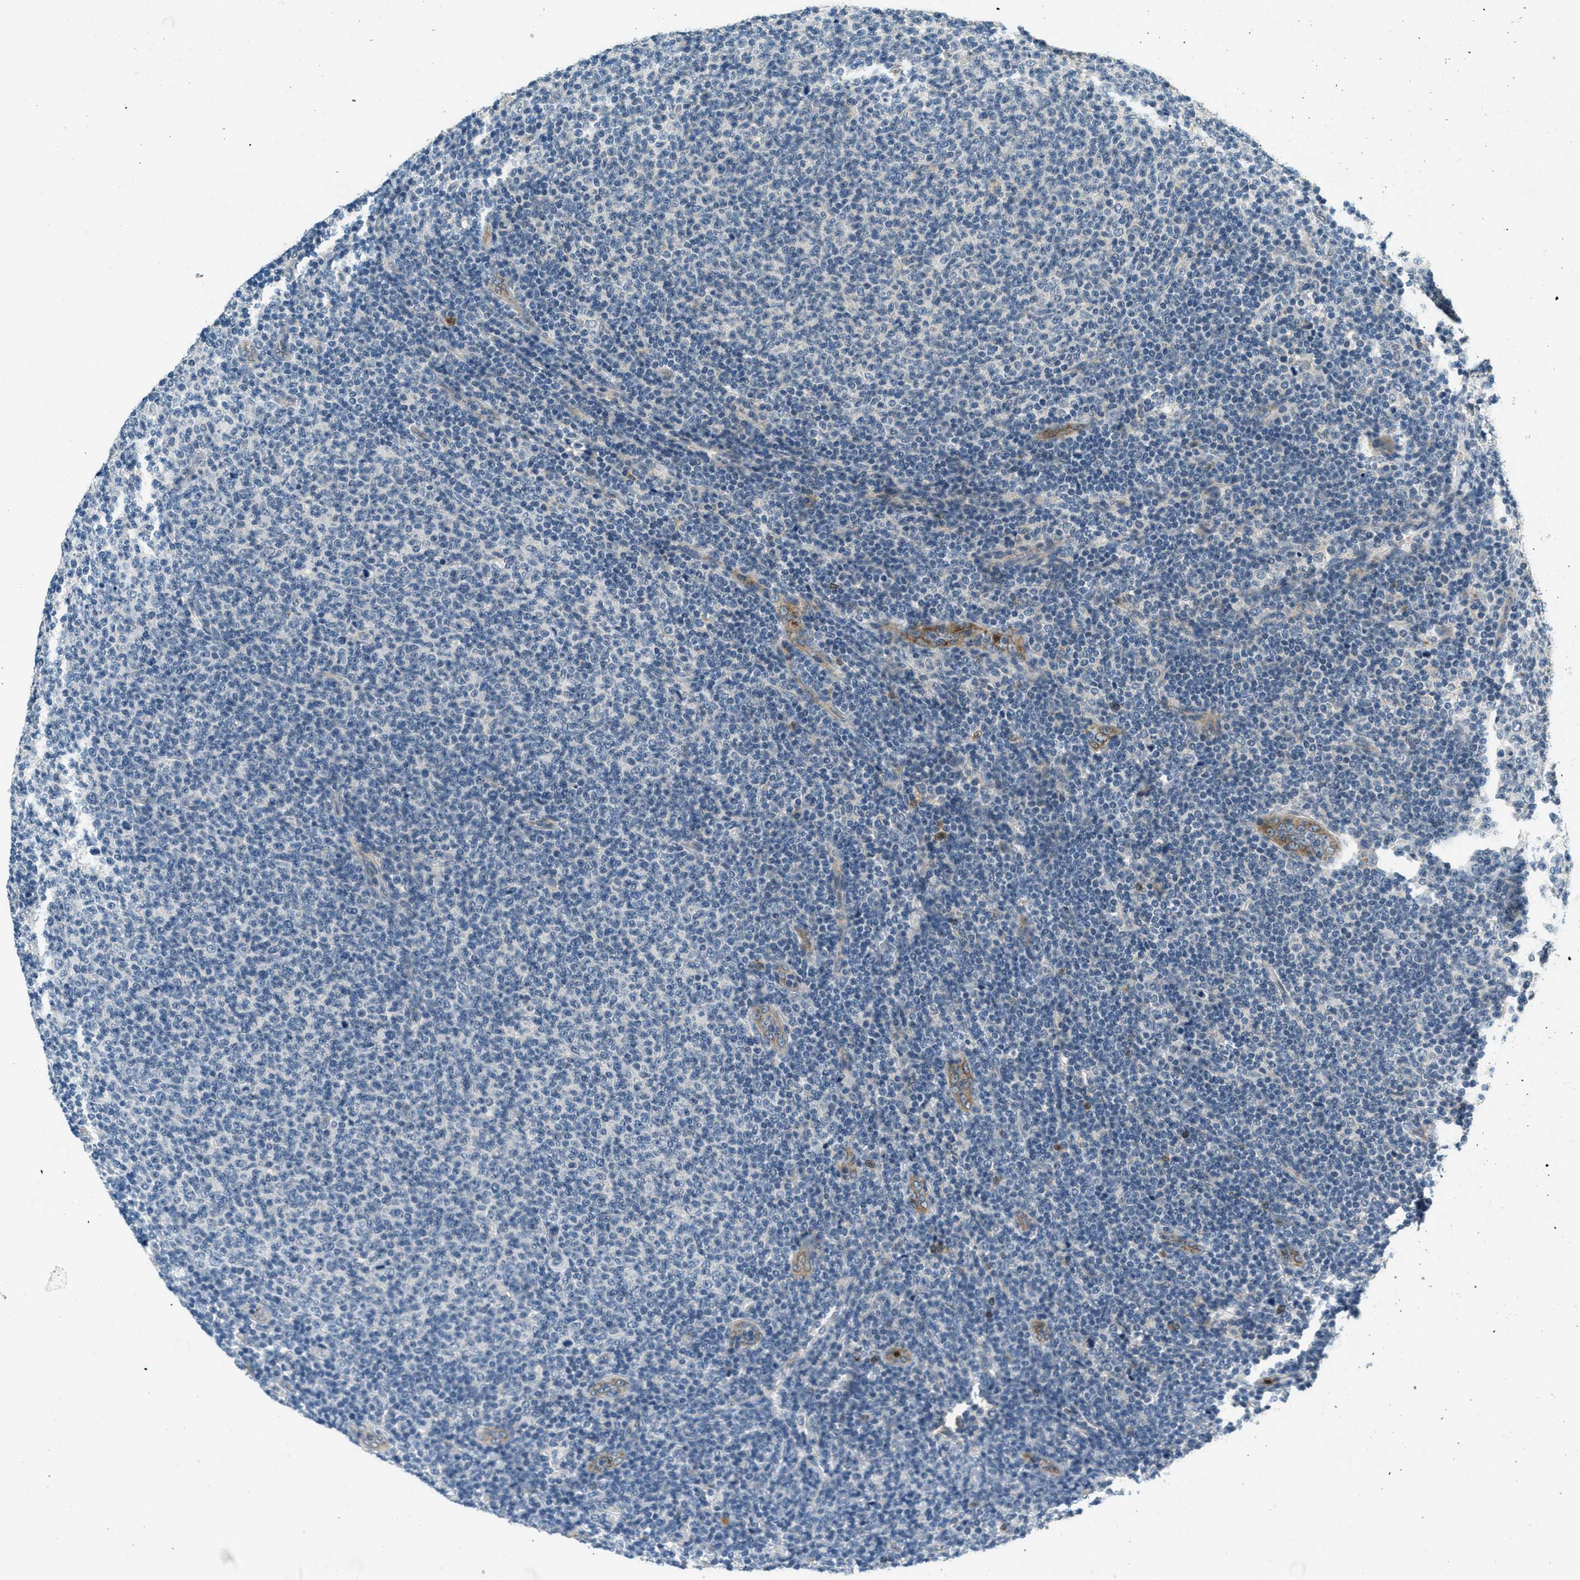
{"staining": {"intensity": "negative", "quantity": "none", "location": "none"}, "tissue": "lymphoma", "cell_type": "Tumor cells", "image_type": "cancer", "snomed": [{"axis": "morphology", "description": "Malignant lymphoma, non-Hodgkin's type, Low grade"}, {"axis": "topography", "description": "Lymph node"}], "caption": "There is no significant positivity in tumor cells of lymphoma.", "gene": "RAB3D", "patient": {"sex": "male", "age": 66}}